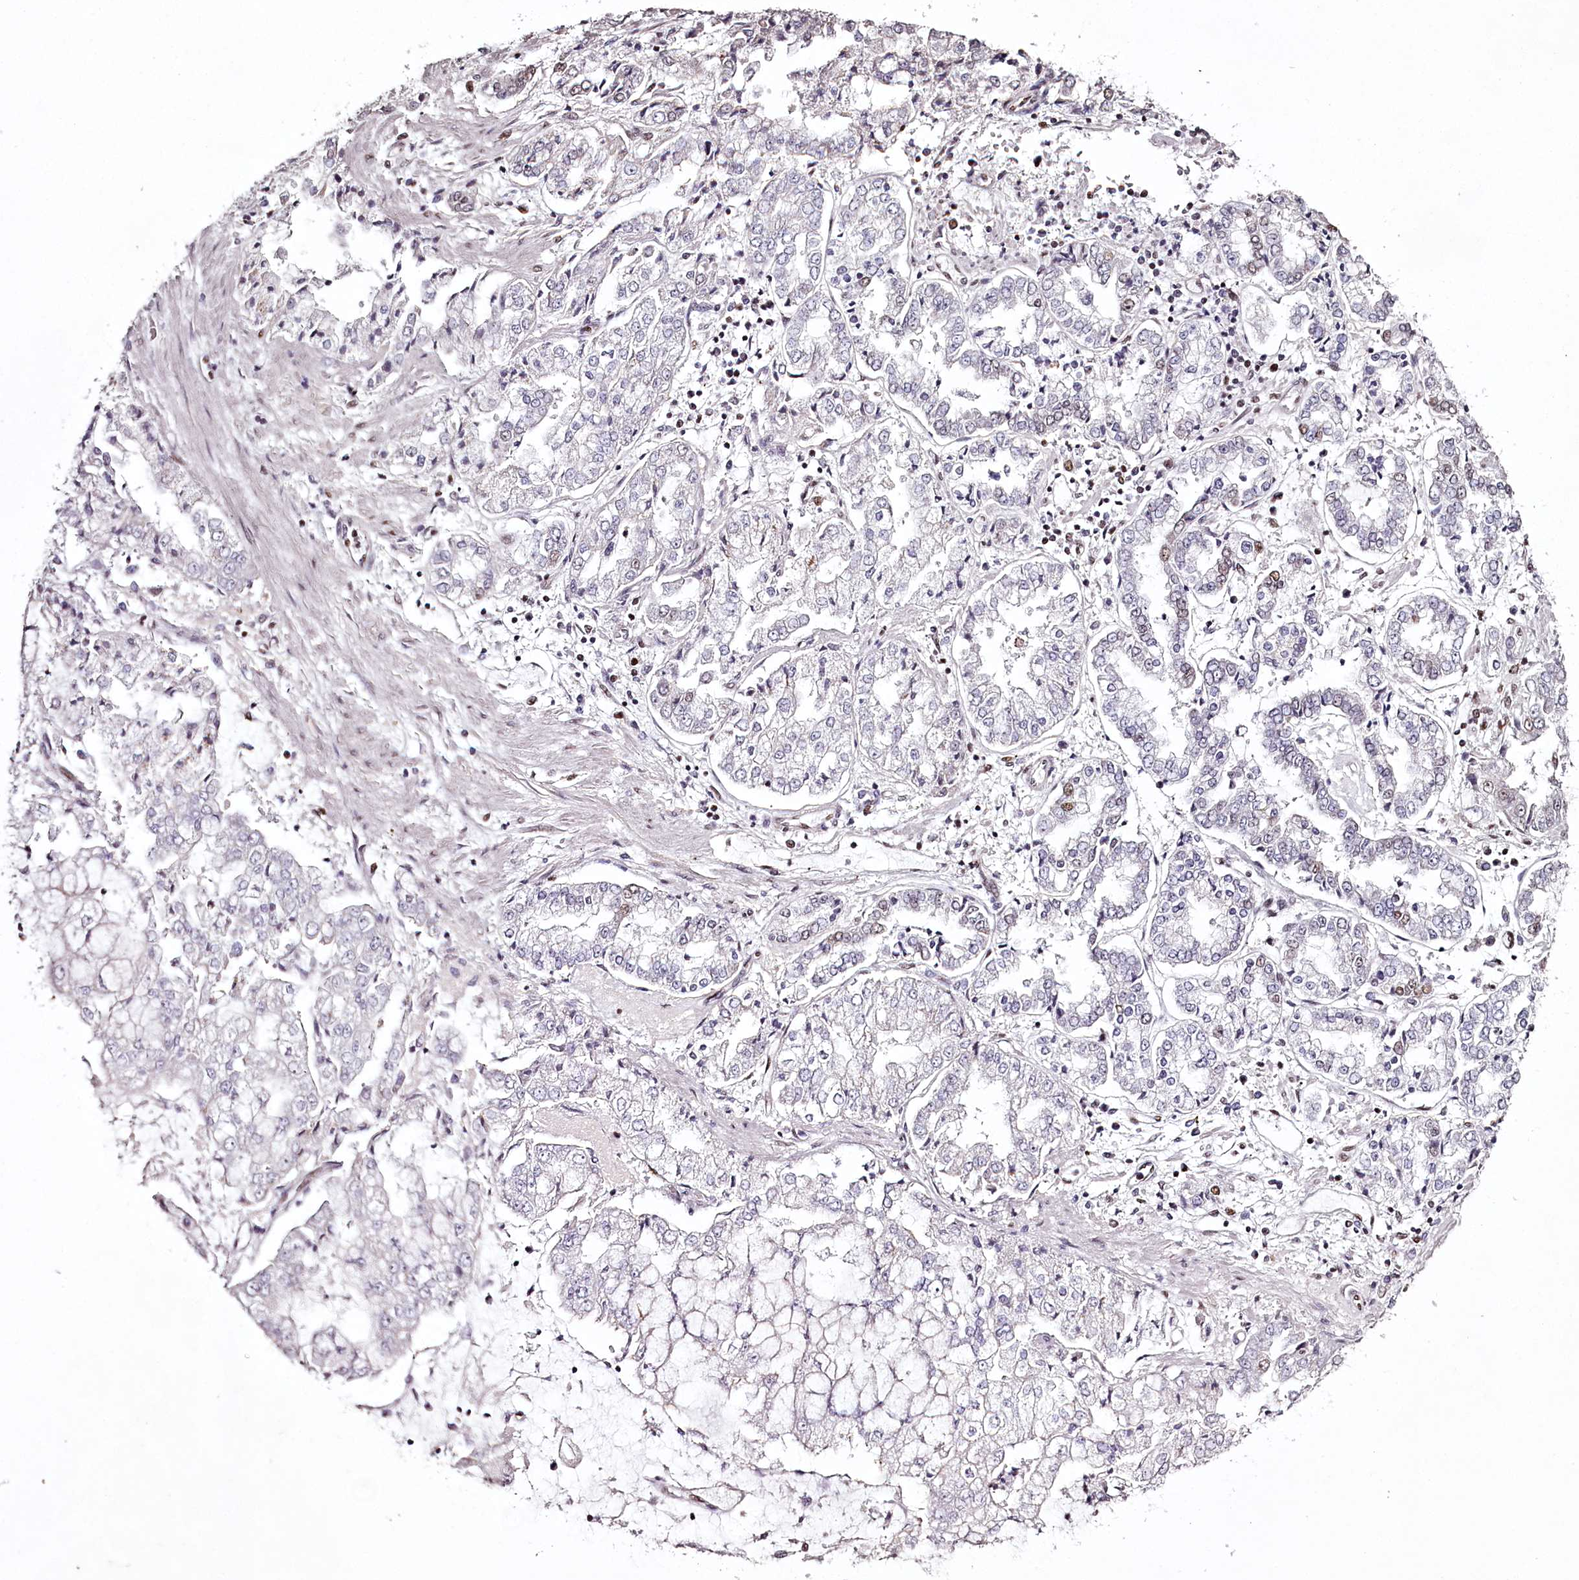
{"staining": {"intensity": "negative", "quantity": "none", "location": "none"}, "tissue": "stomach cancer", "cell_type": "Tumor cells", "image_type": "cancer", "snomed": [{"axis": "morphology", "description": "Adenocarcinoma, NOS"}, {"axis": "topography", "description": "Stomach"}], "caption": "A micrograph of stomach adenocarcinoma stained for a protein demonstrates no brown staining in tumor cells.", "gene": "PSPC1", "patient": {"sex": "male", "age": 76}}